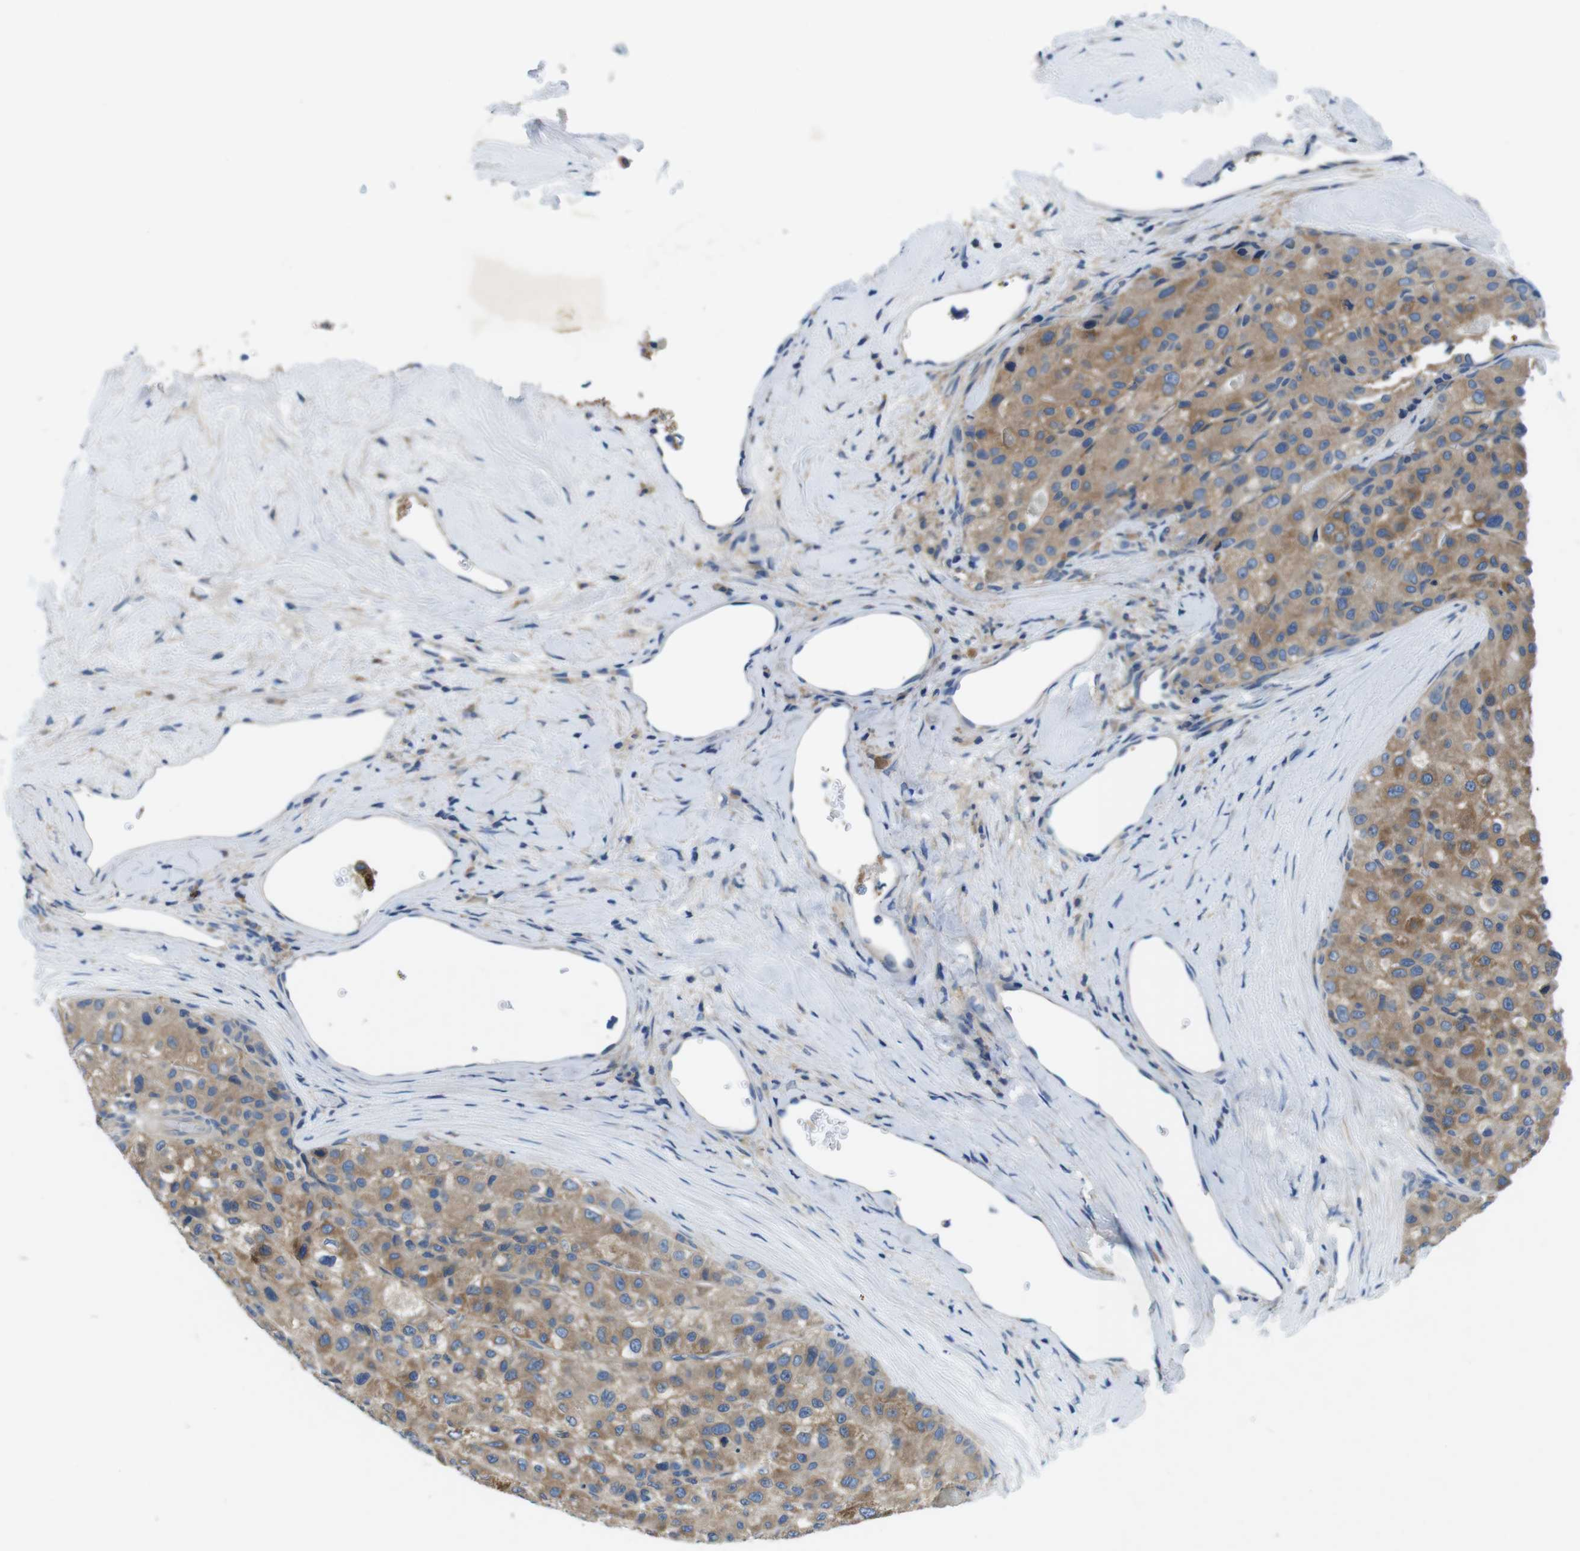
{"staining": {"intensity": "moderate", "quantity": ">75%", "location": "cytoplasmic/membranous"}, "tissue": "liver cancer", "cell_type": "Tumor cells", "image_type": "cancer", "snomed": [{"axis": "morphology", "description": "Carcinoma, Hepatocellular, NOS"}, {"axis": "topography", "description": "Liver"}], "caption": "The histopathology image shows a brown stain indicating the presence of a protein in the cytoplasmic/membranous of tumor cells in hepatocellular carcinoma (liver).", "gene": "DENND4C", "patient": {"sex": "male", "age": 80}}